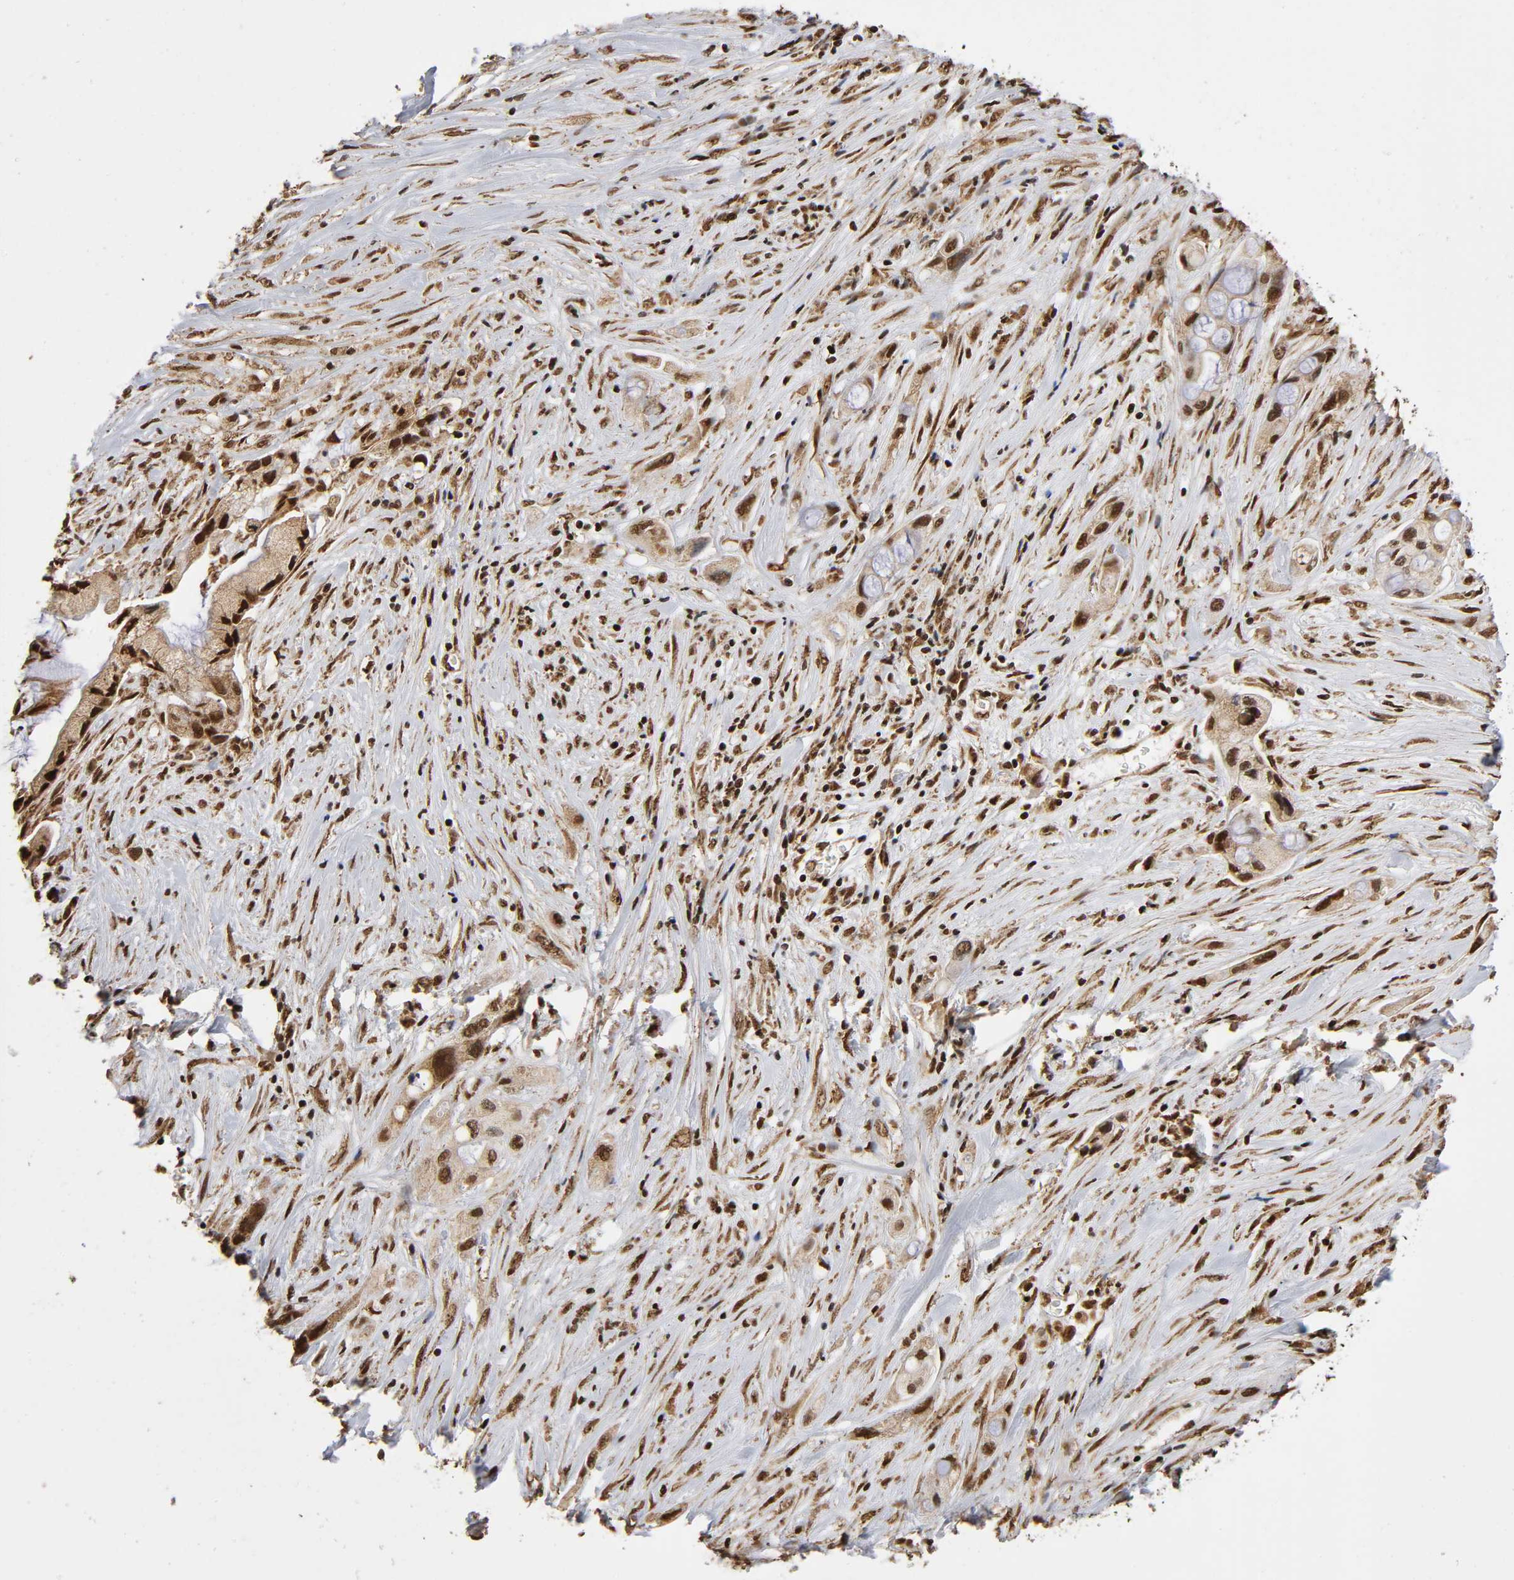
{"staining": {"intensity": "strong", "quantity": ">75%", "location": "cytoplasmic/membranous,nuclear"}, "tissue": "pancreatic cancer", "cell_type": "Tumor cells", "image_type": "cancer", "snomed": [{"axis": "morphology", "description": "Adenocarcinoma, NOS"}, {"axis": "topography", "description": "Pancreas"}], "caption": "Pancreatic adenocarcinoma stained with DAB (3,3'-diaminobenzidine) IHC shows high levels of strong cytoplasmic/membranous and nuclear expression in about >75% of tumor cells.", "gene": "RNF122", "patient": {"sex": "female", "age": 59}}